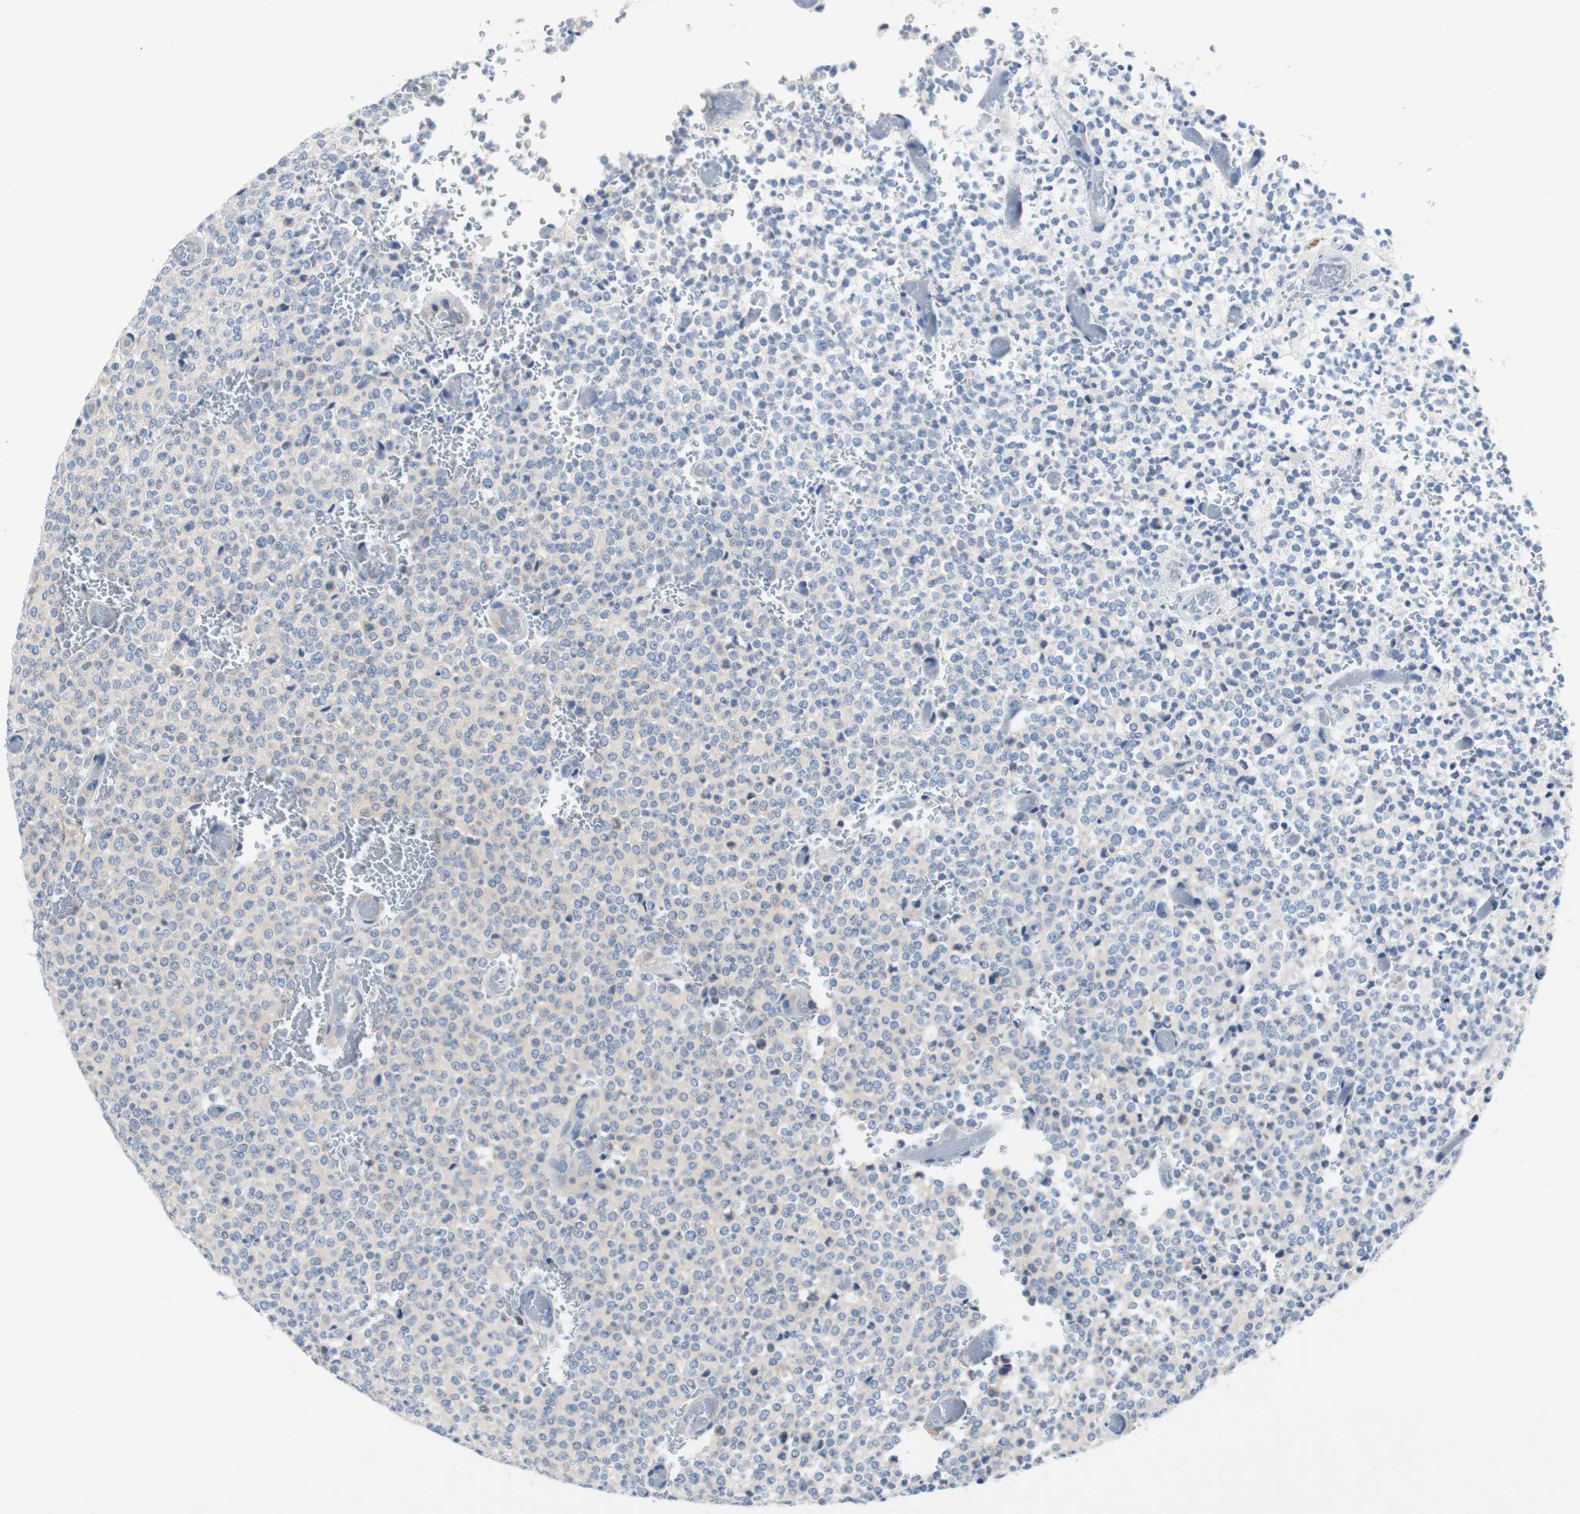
{"staining": {"intensity": "negative", "quantity": "none", "location": "none"}, "tissue": "glioma", "cell_type": "Tumor cells", "image_type": "cancer", "snomed": [{"axis": "morphology", "description": "Glioma, malignant, High grade"}, {"axis": "topography", "description": "pancreas cauda"}], "caption": "Immunohistochemical staining of glioma shows no significant positivity in tumor cells.", "gene": "EEF2K", "patient": {"sex": "male", "age": 60}}